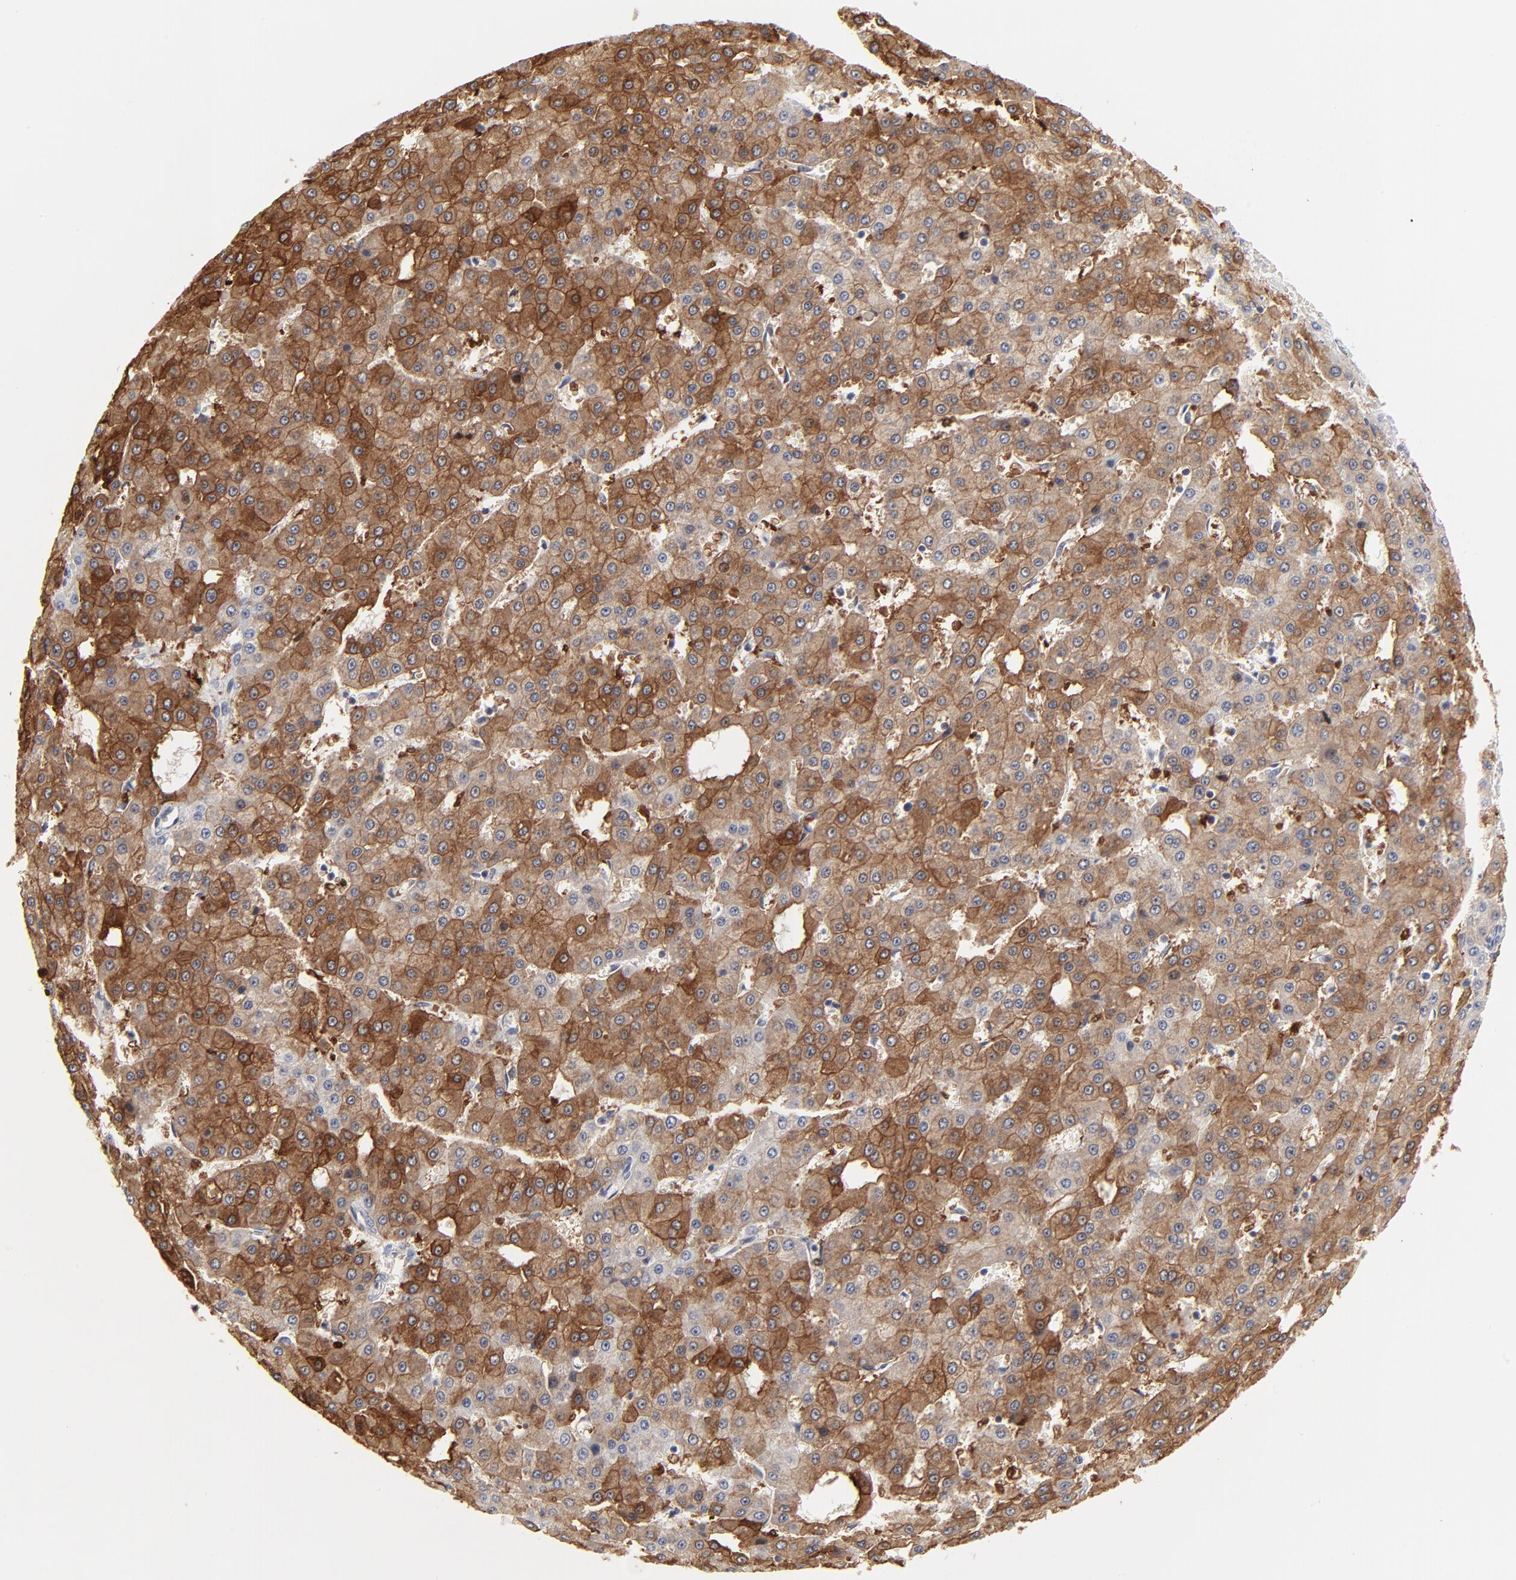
{"staining": {"intensity": "moderate", "quantity": ">75%", "location": "cytoplasmic/membranous"}, "tissue": "liver cancer", "cell_type": "Tumor cells", "image_type": "cancer", "snomed": [{"axis": "morphology", "description": "Carcinoma, Hepatocellular, NOS"}, {"axis": "topography", "description": "Liver"}], "caption": "Immunohistochemistry (IHC) of human liver cancer demonstrates medium levels of moderate cytoplasmic/membranous positivity in about >75% of tumor cells.", "gene": "AURKA", "patient": {"sex": "male", "age": 47}}